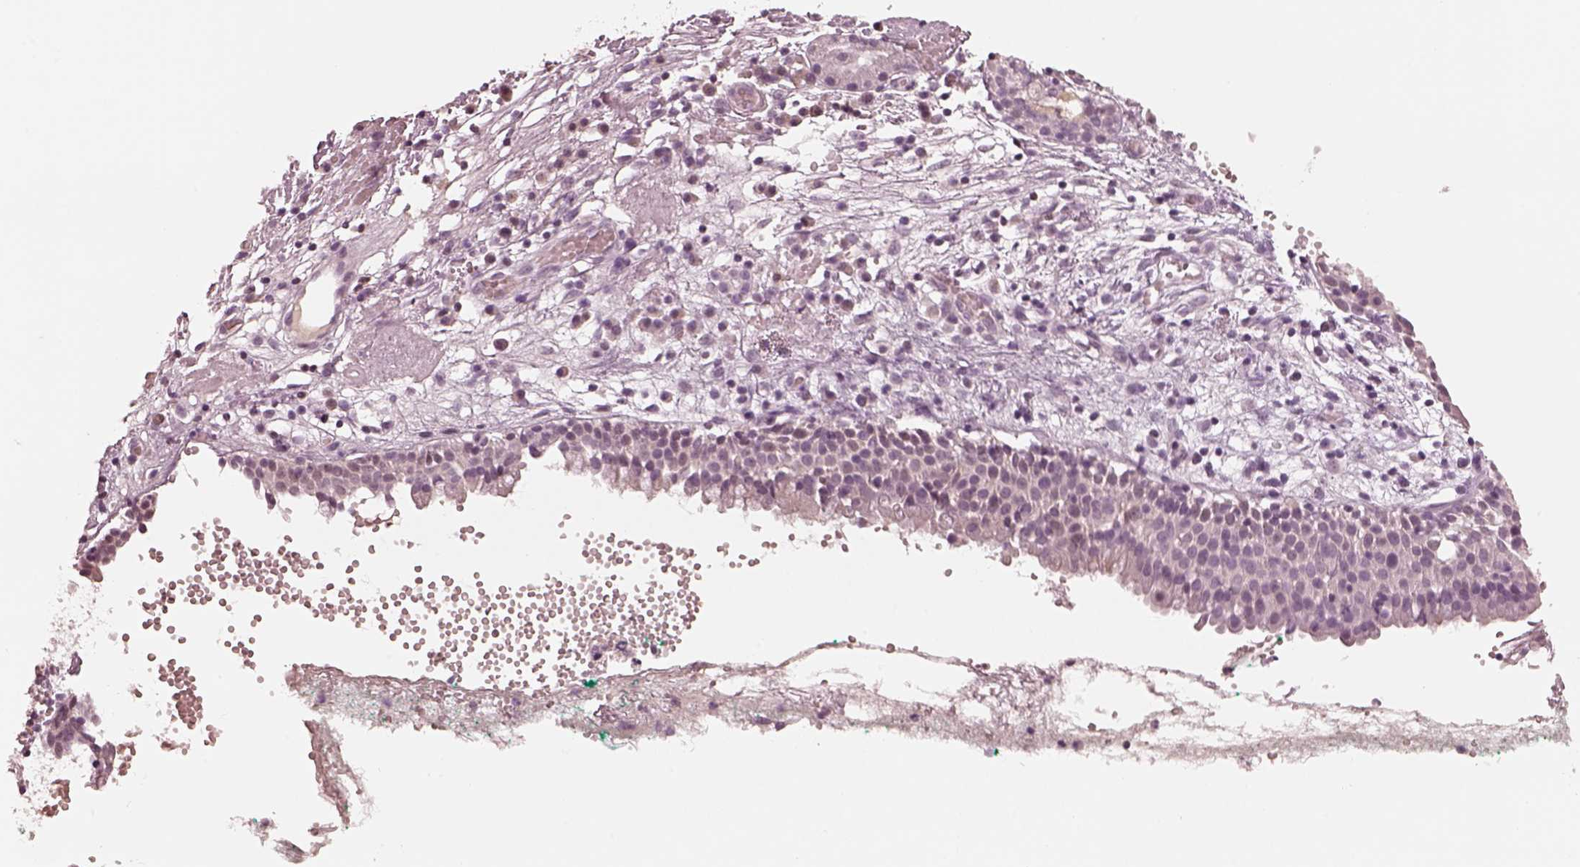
{"staining": {"intensity": "negative", "quantity": "none", "location": "none"}, "tissue": "nasopharynx", "cell_type": "Respiratory epithelial cells", "image_type": "normal", "snomed": [{"axis": "morphology", "description": "Normal tissue, NOS"}, {"axis": "morphology", "description": "Basal cell carcinoma"}, {"axis": "topography", "description": "Cartilage tissue"}, {"axis": "topography", "description": "Nasopharynx"}, {"axis": "topography", "description": "Oral tissue"}], "caption": "Immunohistochemistry of unremarkable human nasopharynx shows no staining in respiratory epithelial cells.", "gene": "EGR4", "patient": {"sex": "female", "age": 77}}